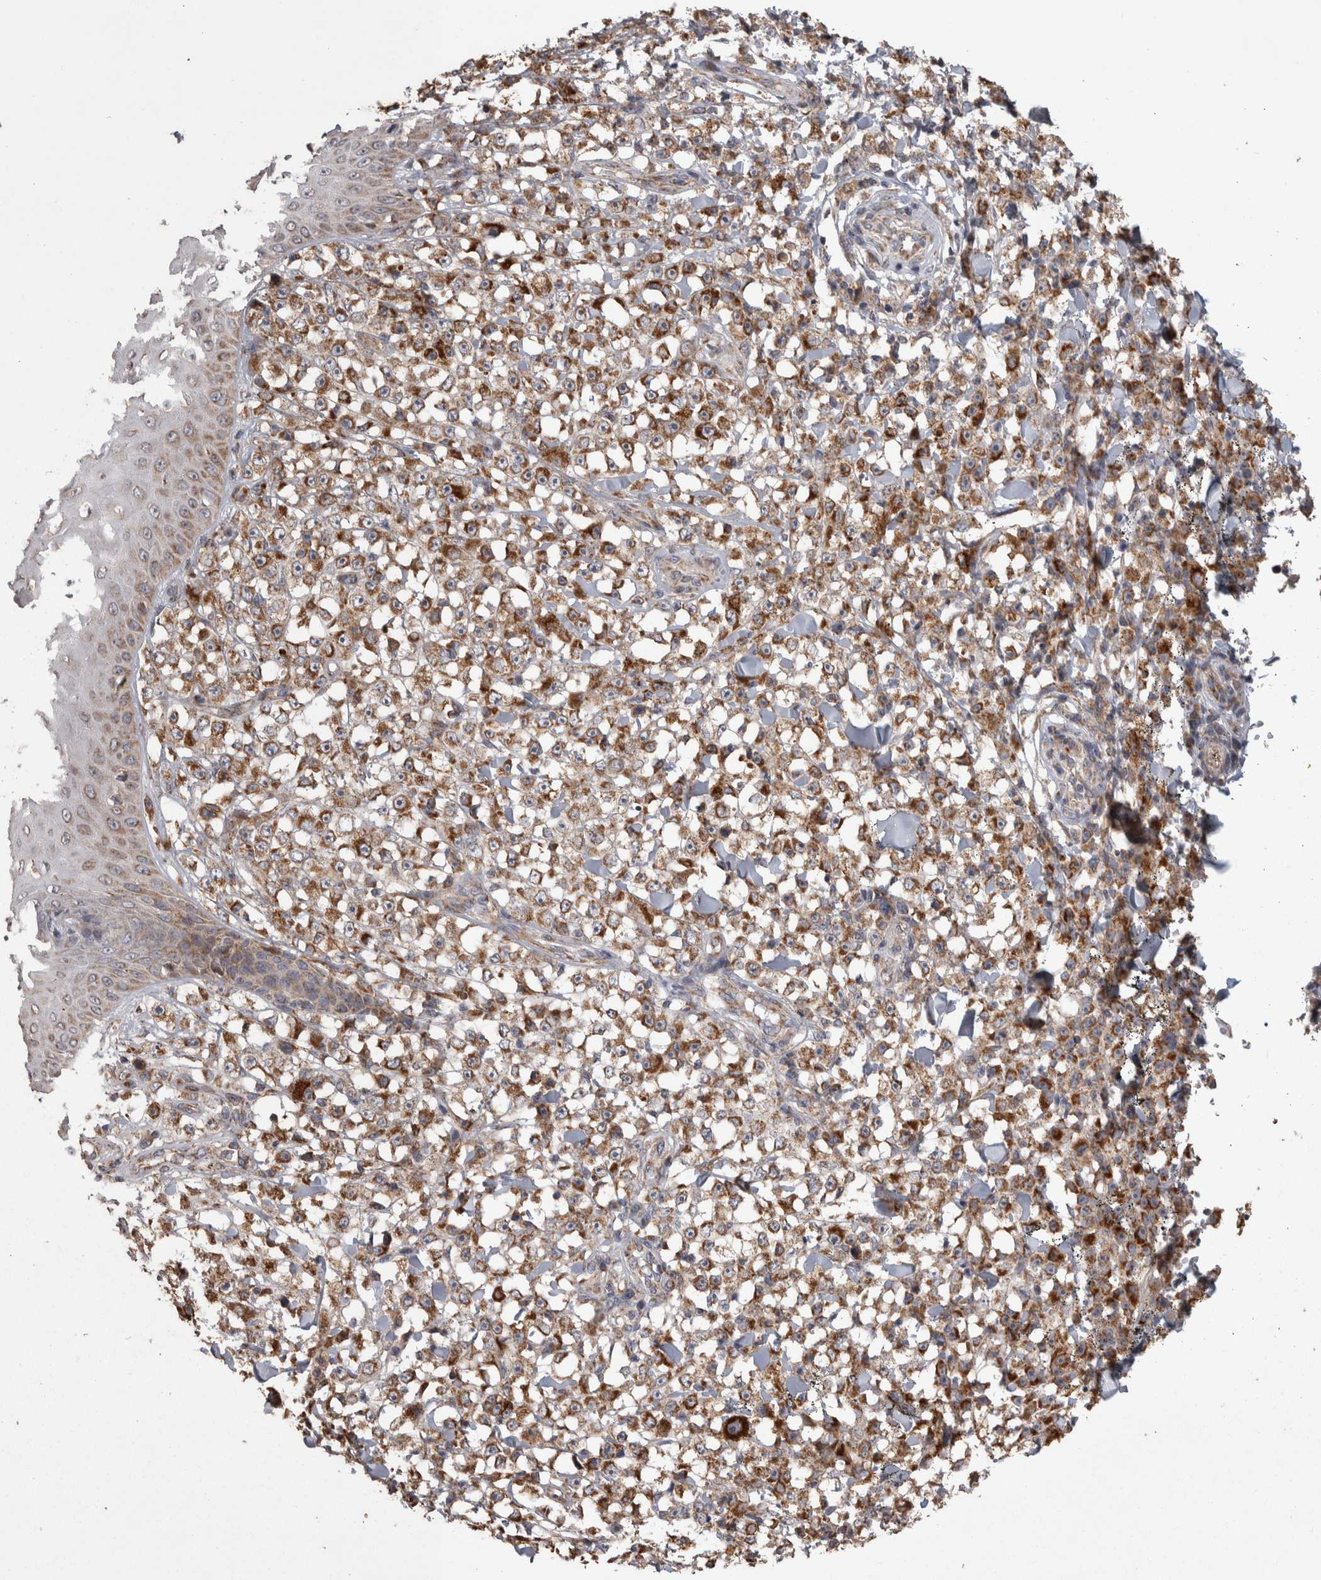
{"staining": {"intensity": "moderate", "quantity": ">75%", "location": "cytoplasmic/membranous"}, "tissue": "melanoma", "cell_type": "Tumor cells", "image_type": "cancer", "snomed": [{"axis": "morphology", "description": "Malignant melanoma, NOS"}, {"axis": "topography", "description": "Skin"}], "caption": "Immunohistochemical staining of melanoma exhibits medium levels of moderate cytoplasmic/membranous protein staining in about >75% of tumor cells. (IHC, brightfield microscopy, high magnification).", "gene": "SCO1", "patient": {"sex": "female", "age": 82}}